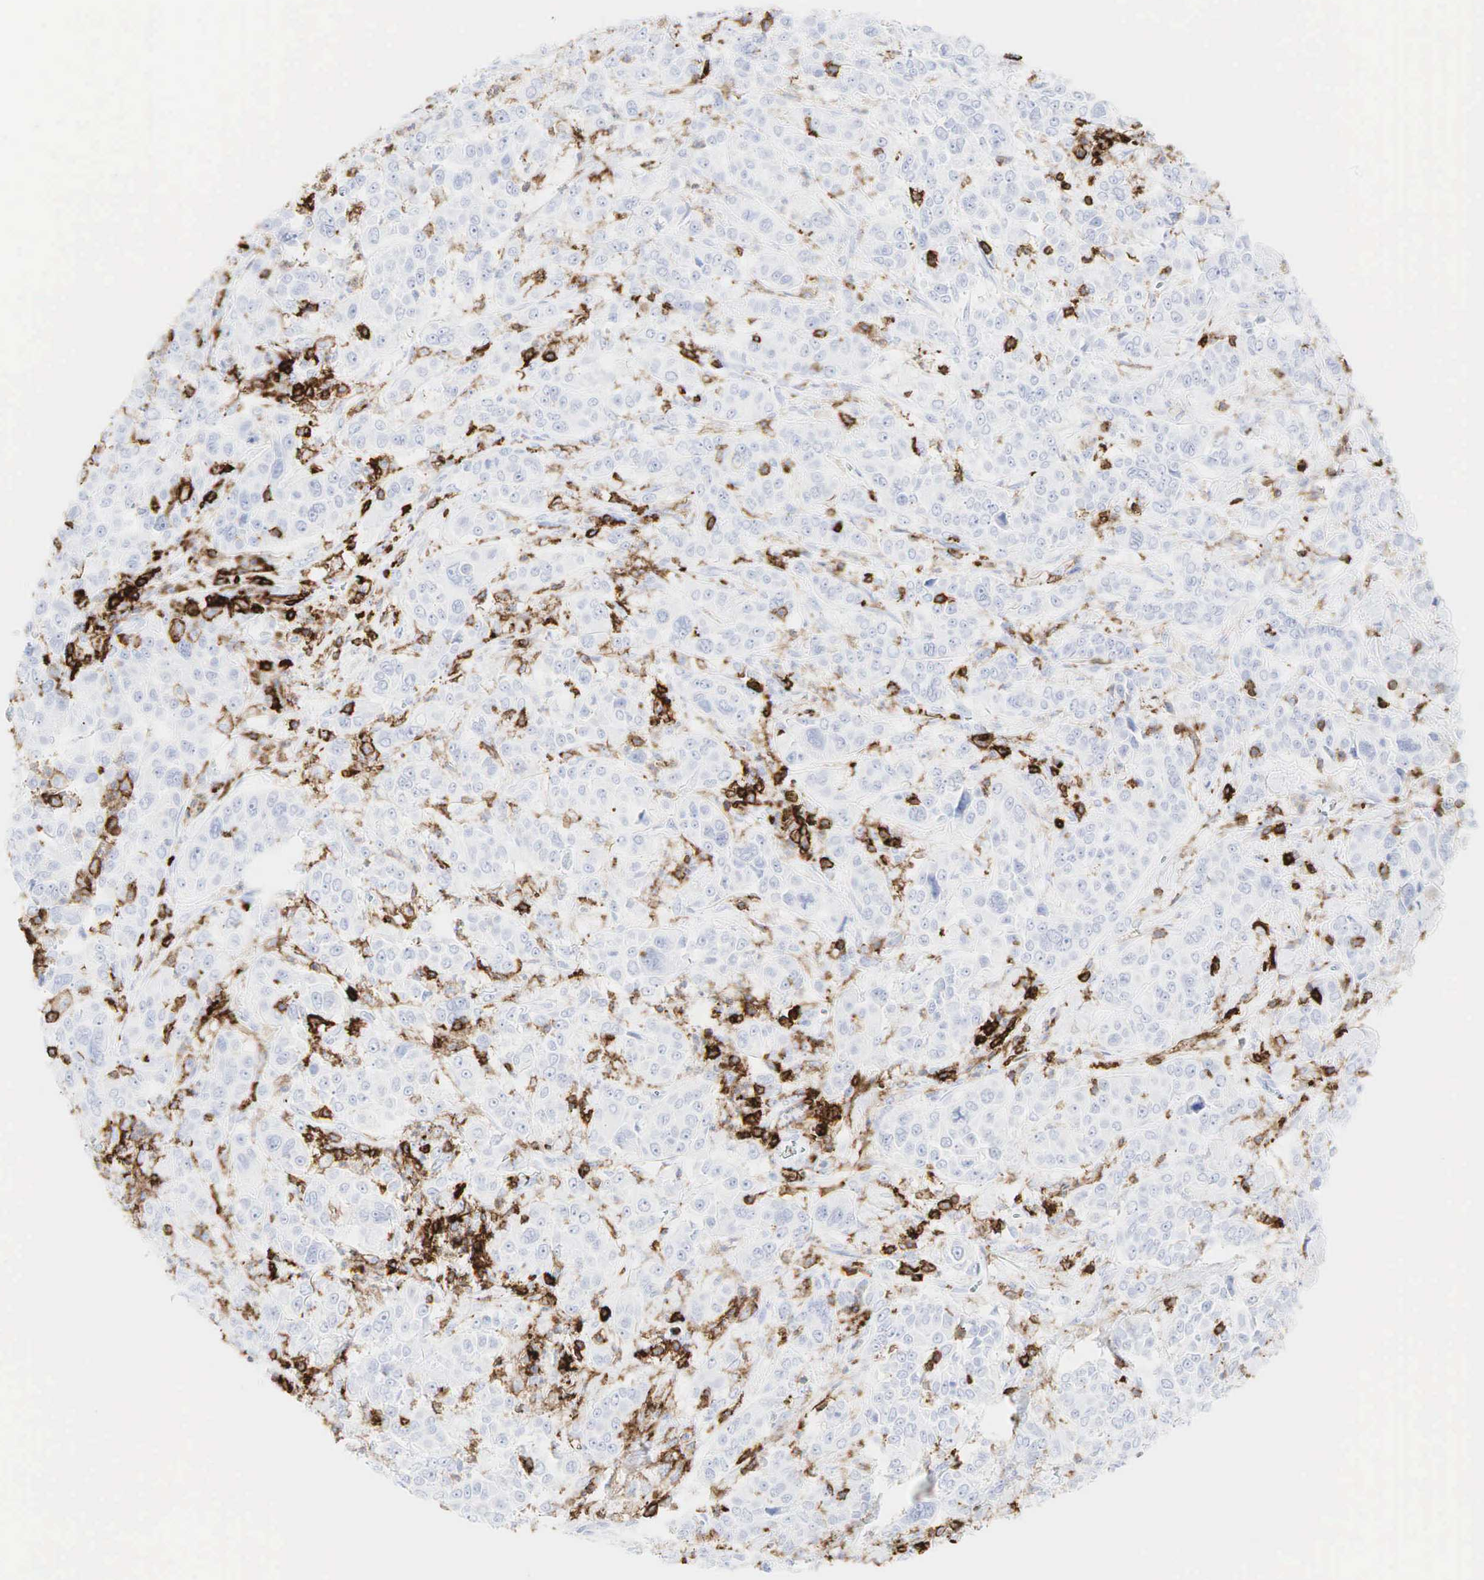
{"staining": {"intensity": "negative", "quantity": "none", "location": "none"}, "tissue": "pancreatic cancer", "cell_type": "Tumor cells", "image_type": "cancer", "snomed": [{"axis": "morphology", "description": "Adenocarcinoma, NOS"}, {"axis": "topography", "description": "Pancreas"}], "caption": "DAB immunohistochemical staining of human adenocarcinoma (pancreatic) displays no significant positivity in tumor cells. The staining is performed using DAB (3,3'-diaminobenzidine) brown chromogen with nuclei counter-stained in using hematoxylin.", "gene": "PTPRC", "patient": {"sex": "female", "age": 52}}